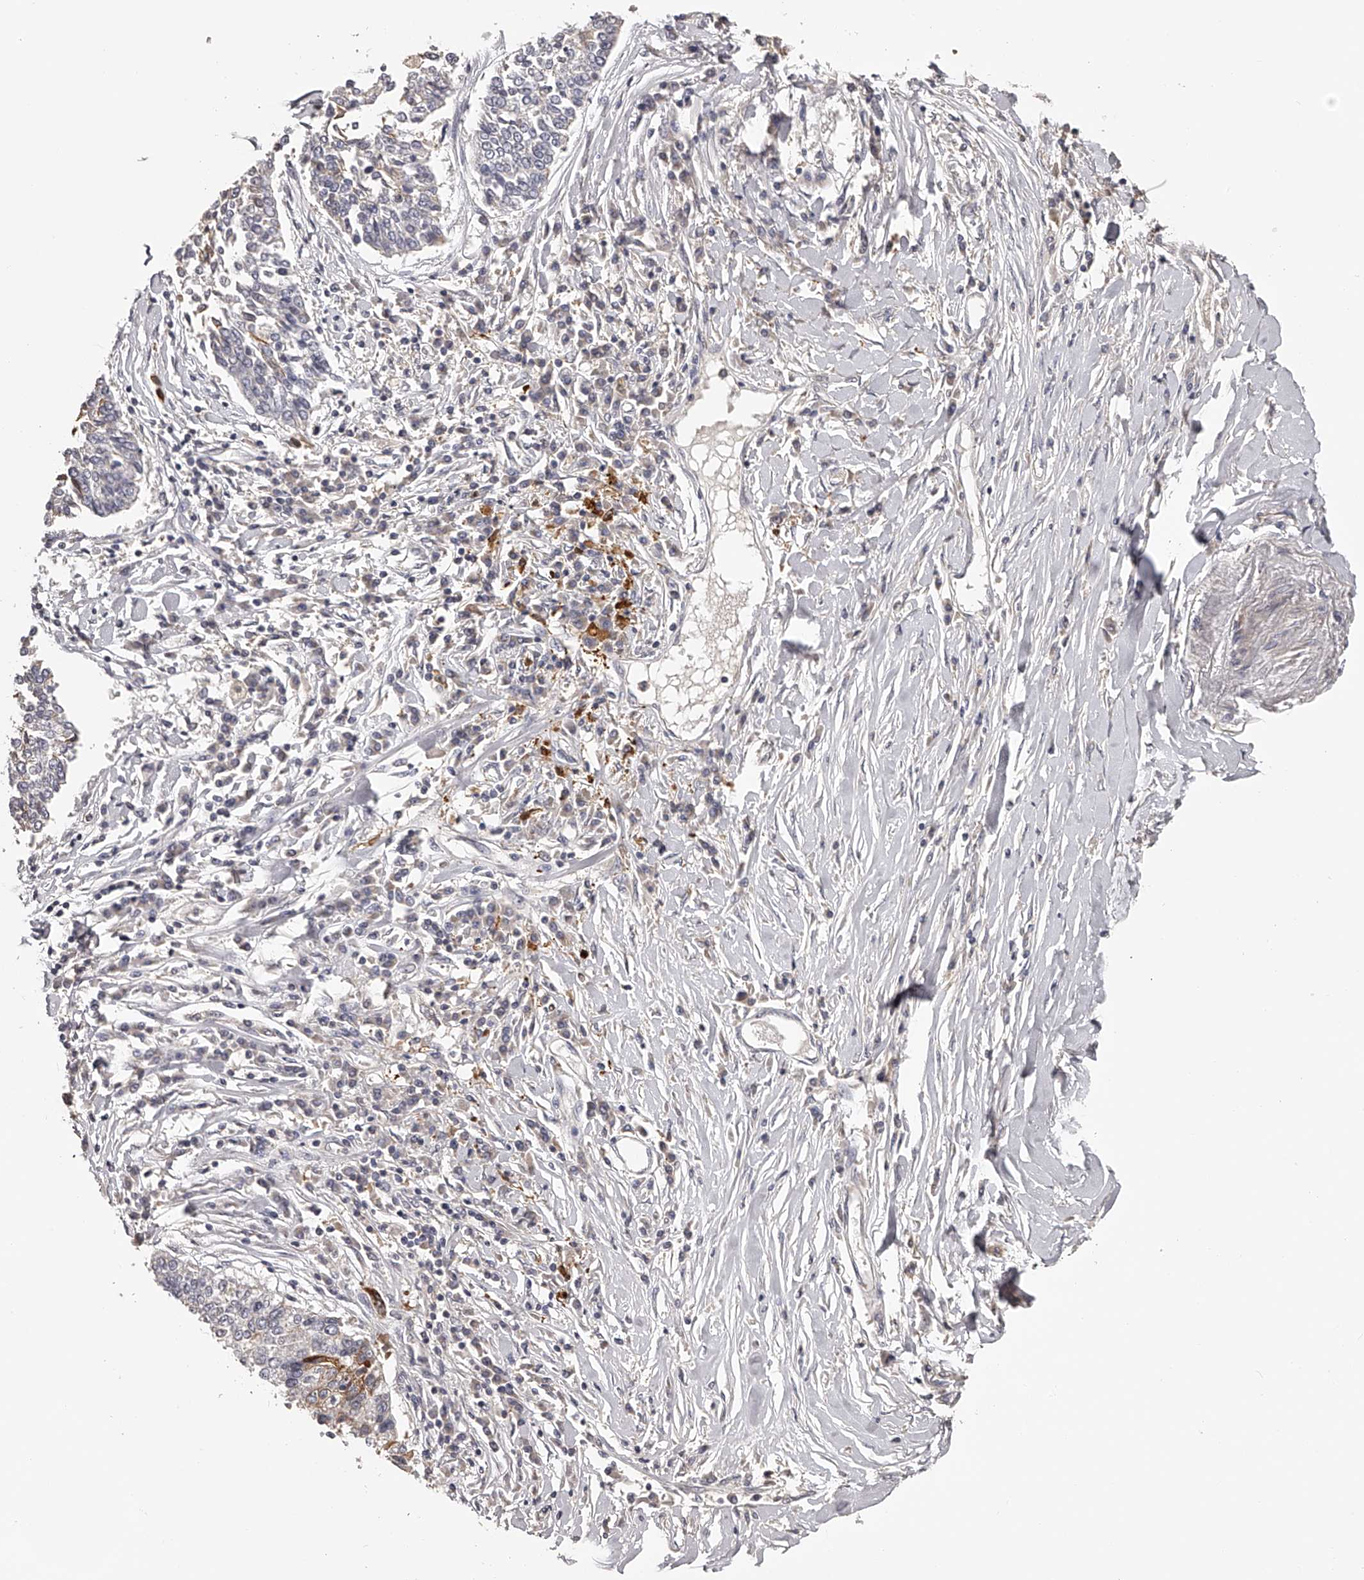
{"staining": {"intensity": "moderate", "quantity": "<25%", "location": "cytoplasmic/membranous"}, "tissue": "lung cancer", "cell_type": "Tumor cells", "image_type": "cancer", "snomed": [{"axis": "morphology", "description": "Normal tissue, NOS"}, {"axis": "morphology", "description": "Squamous cell carcinoma, NOS"}, {"axis": "topography", "description": "Cartilage tissue"}, {"axis": "topography", "description": "Bronchus"}, {"axis": "topography", "description": "Lung"}, {"axis": "topography", "description": "Peripheral nerve tissue"}], "caption": "DAB (3,3'-diaminobenzidine) immunohistochemical staining of lung cancer (squamous cell carcinoma) demonstrates moderate cytoplasmic/membranous protein positivity in about <25% of tumor cells.", "gene": "TNN", "patient": {"sex": "female", "age": 49}}